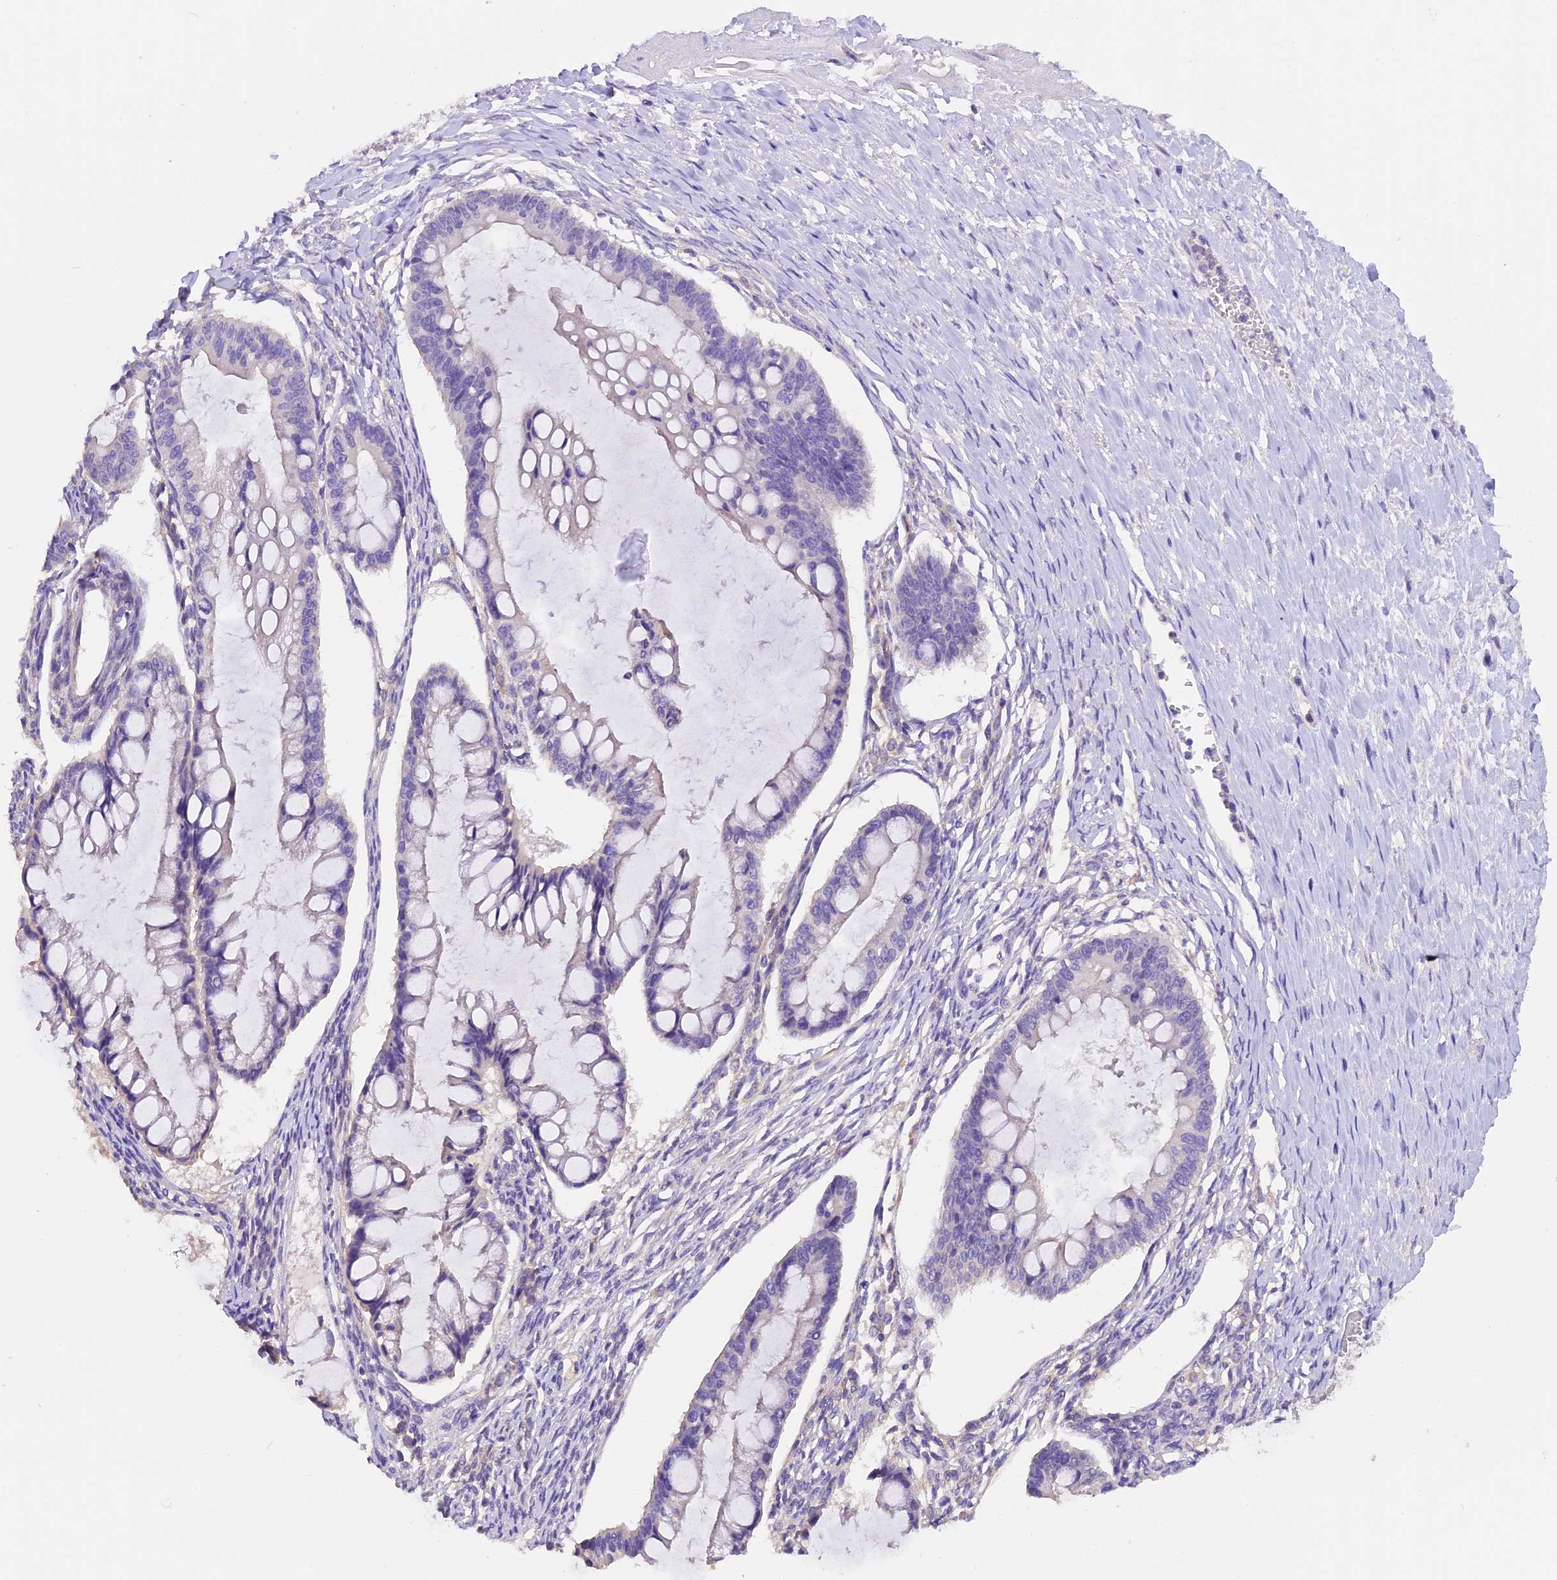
{"staining": {"intensity": "negative", "quantity": "none", "location": "none"}, "tissue": "ovarian cancer", "cell_type": "Tumor cells", "image_type": "cancer", "snomed": [{"axis": "morphology", "description": "Cystadenocarcinoma, mucinous, NOS"}, {"axis": "topography", "description": "Ovary"}], "caption": "High magnification brightfield microscopy of mucinous cystadenocarcinoma (ovarian) stained with DAB (3,3'-diaminobenzidine) (brown) and counterstained with hematoxylin (blue): tumor cells show no significant expression. The staining was performed using DAB to visualize the protein expression in brown, while the nuclei were stained in blue with hematoxylin (Magnification: 20x).", "gene": "AP3B2", "patient": {"sex": "female", "age": 73}}